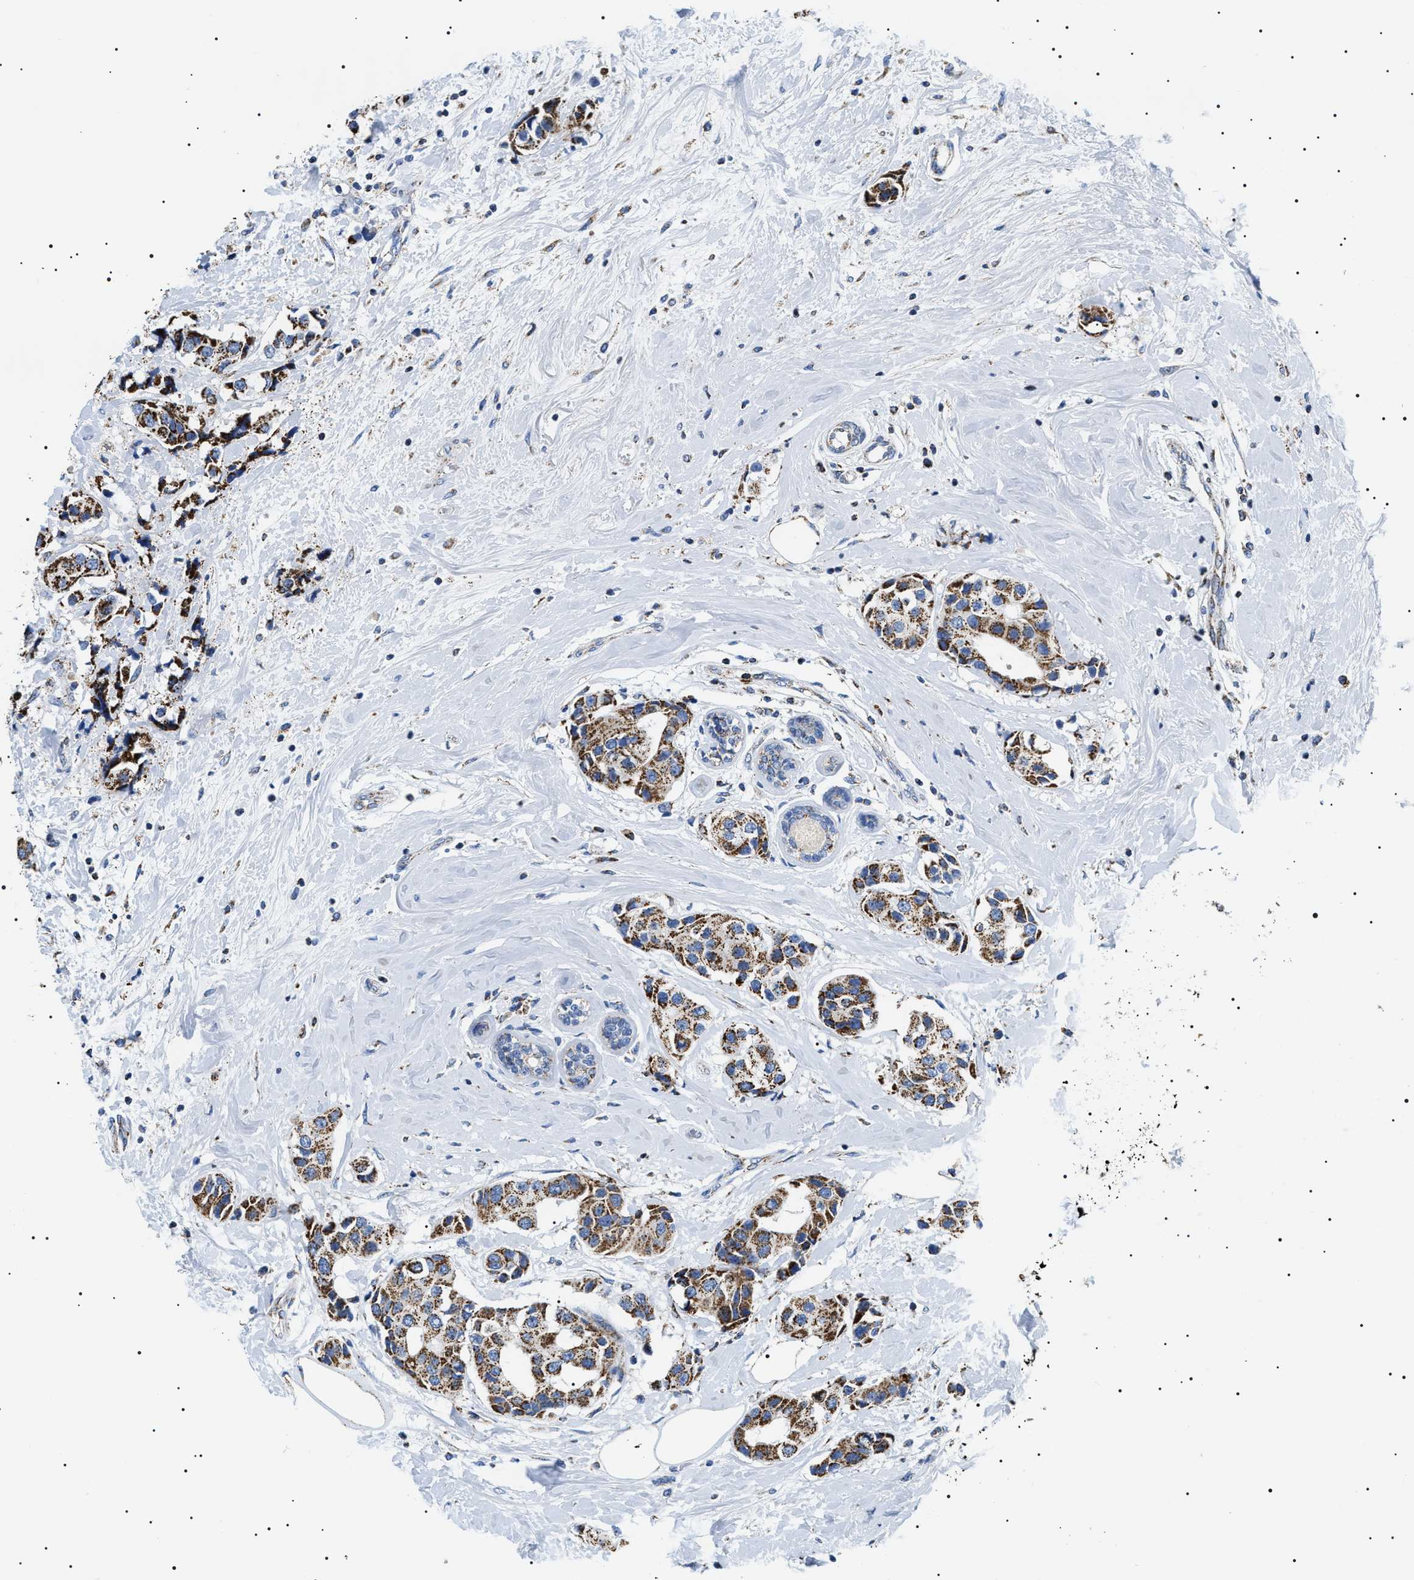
{"staining": {"intensity": "strong", "quantity": ">75%", "location": "cytoplasmic/membranous"}, "tissue": "breast cancer", "cell_type": "Tumor cells", "image_type": "cancer", "snomed": [{"axis": "morphology", "description": "Normal tissue, NOS"}, {"axis": "morphology", "description": "Duct carcinoma"}, {"axis": "topography", "description": "Breast"}], "caption": "Strong cytoplasmic/membranous protein expression is identified in approximately >75% of tumor cells in intraductal carcinoma (breast).", "gene": "OXSM", "patient": {"sex": "female", "age": 39}}